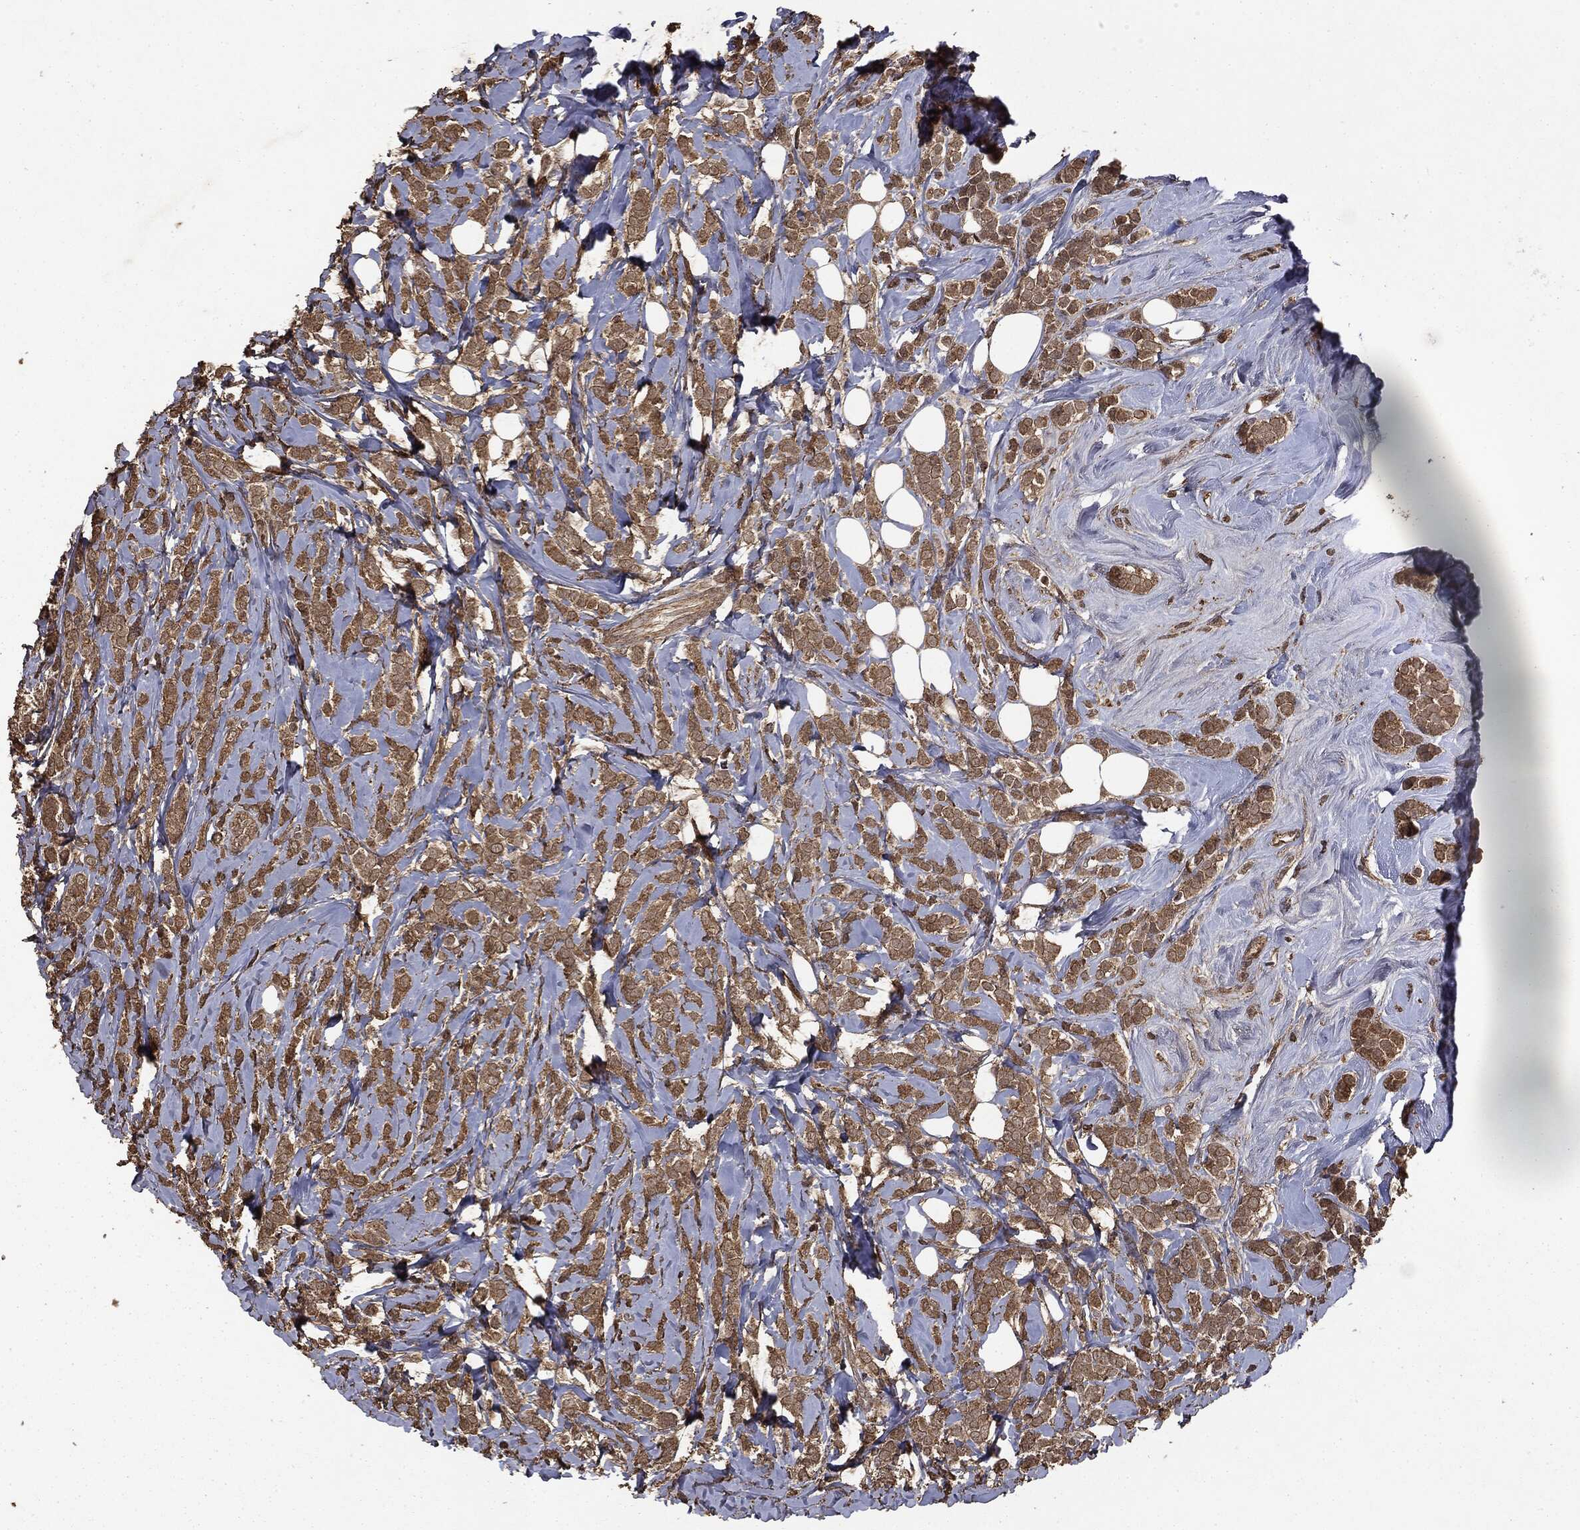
{"staining": {"intensity": "moderate", "quantity": ">75%", "location": "cytoplasmic/membranous"}, "tissue": "breast cancer", "cell_type": "Tumor cells", "image_type": "cancer", "snomed": [{"axis": "morphology", "description": "Lobular carcinoma"}, {"axis": "topography", "description": "Breast"}], "caption": "Breast cancer (lobular carcinoma) stained with IHC shows moderate cytoplasmic/membranous expression in about >75% of tumor cells.", "gene": "NME1", "patient": {"sex": "female", "age": 49}}